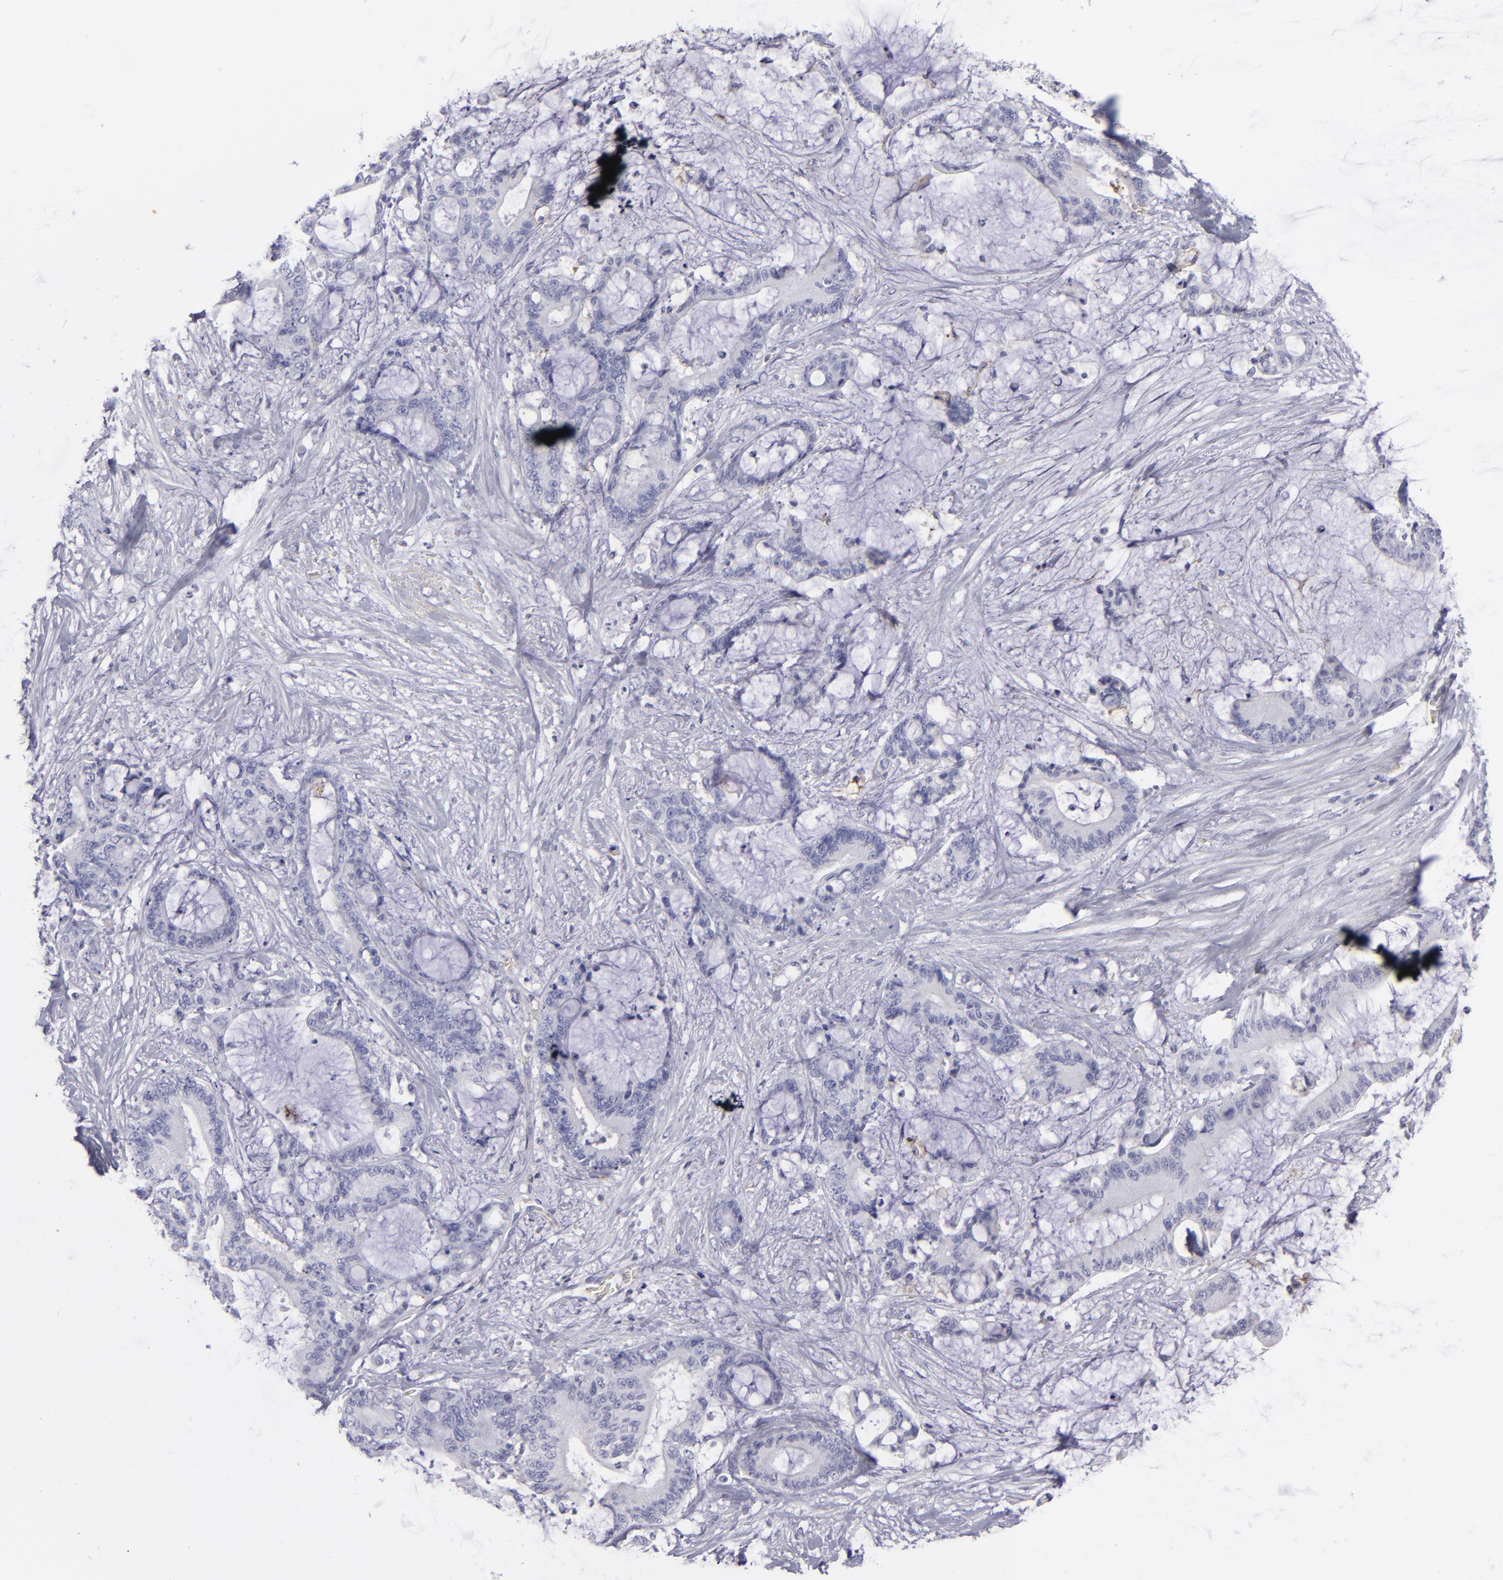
{"staining": {"intensity": "negative", "quantity": "none", "location": "none"}, "tissue": "liver cancer", "cell_type": "Tumor cells", "image_type": "cancer", "snomed": [{"axis": "morphology", "description": "Cholangiocarcinoma"}, {"axis": "topography", "description": "Liver"}], "caption": "Photomicrograph shows no protein expression in tumor cells of liver cancer (cholangiocarcinoma) tissue. (Stains: DAB (3,3'-diaminobenzidine) immunohistochemistry (IHC) with hematoxylin counter stain, Microscopy: brightfield microscopy at high magnification).", "gene": "ANPEP", "patient": {"sex": "female", "age": 73}}